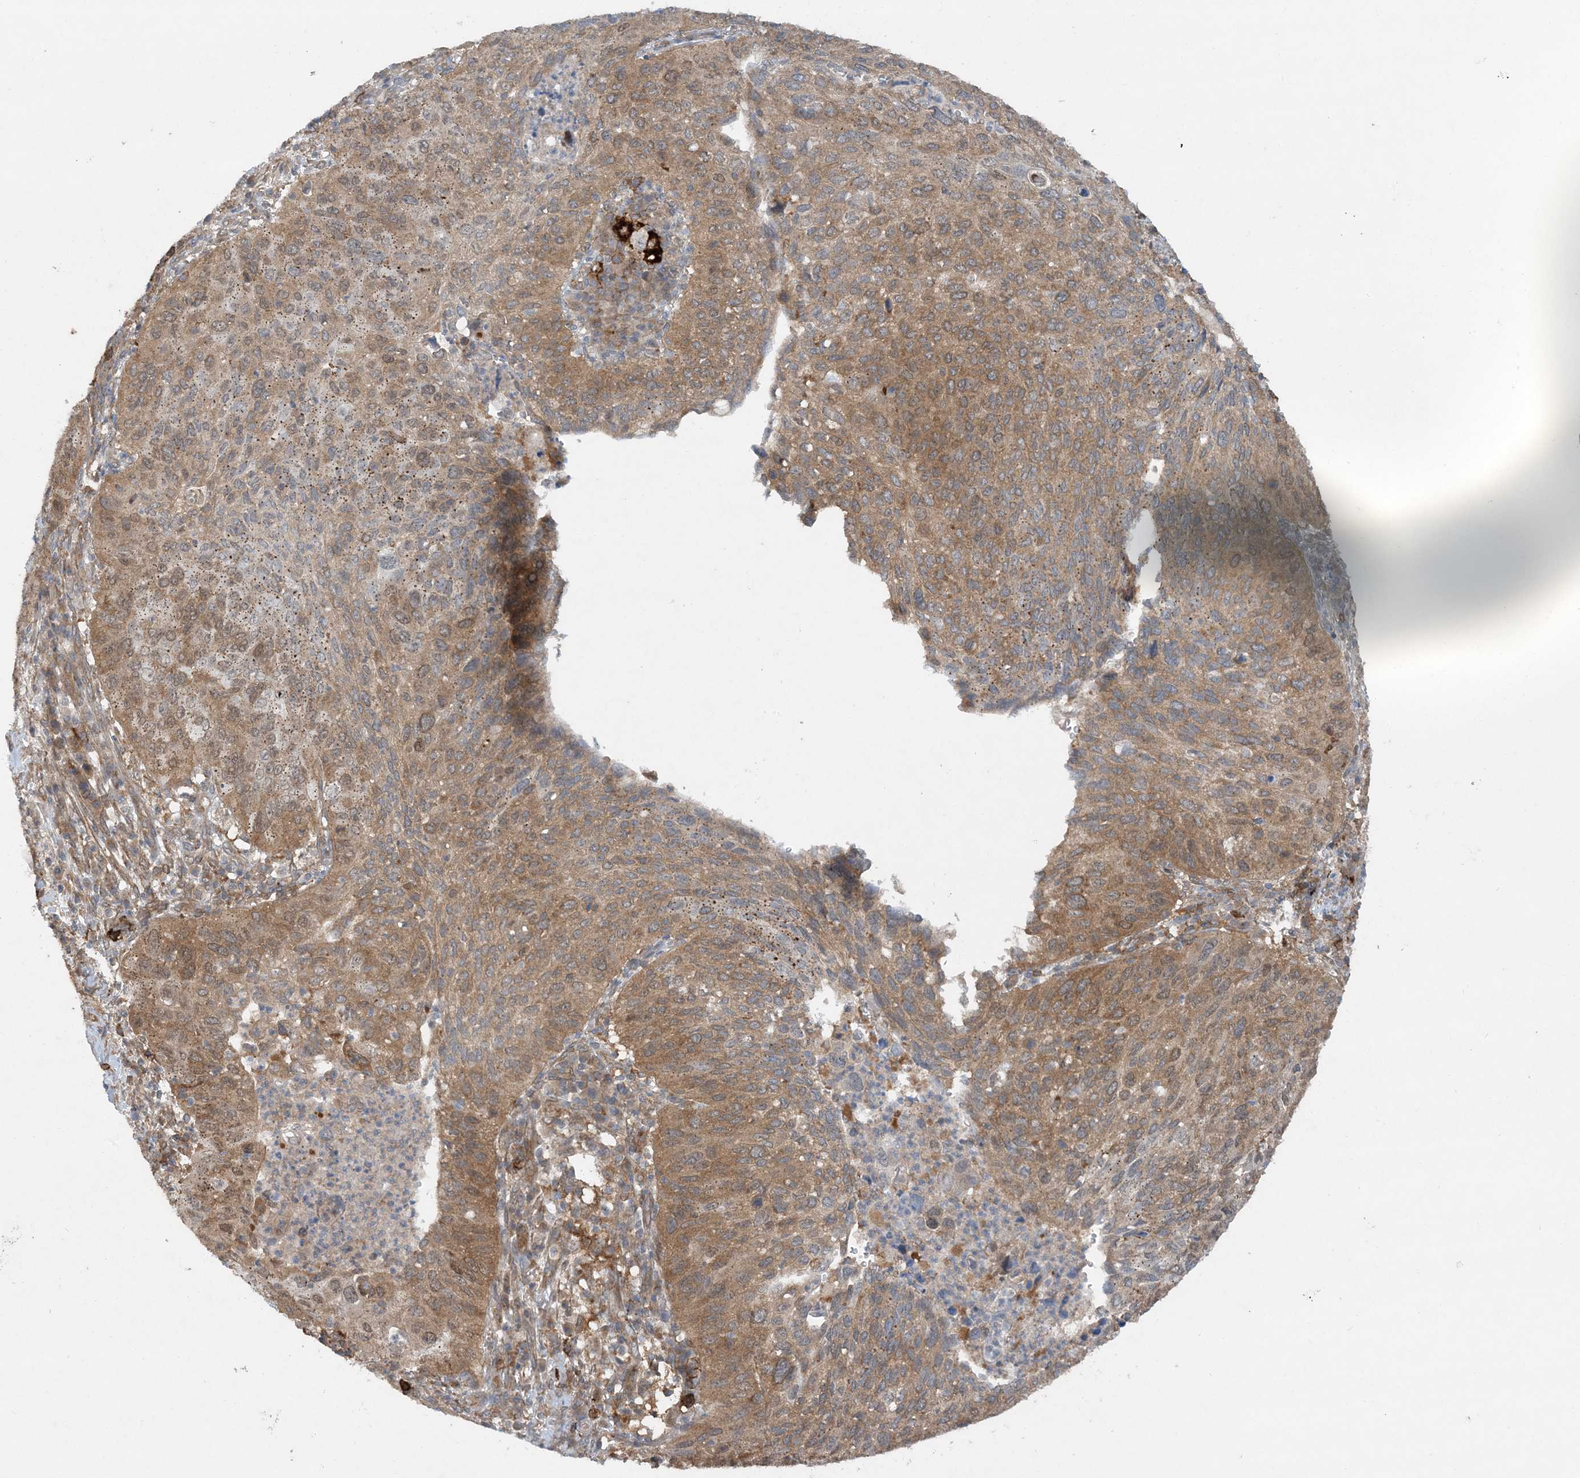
{"staining": {"intensity": "moderate", "quantity": ">75%", "location": "cytoplasmic/membranous"}, "tissue": "cervical cancer", "cell_type": "Tumor cells", "image_type": "cancer", "snomed": [{"axis": "morphology", "description": "Squamous cell carcinoma, NOS"}, {"axis": "topography", "description": "Cervix"}], "caption": "High-magnification brightfield microscopy of cervical cancer (squamous cell carcinoma) stained with DAB (brown) and counterstained with hematoxylin (blue). tumor cells exhibit moderate cytoplasmic/membranous expression is identified in approximately>75% of cells.", "gene": "STAM2", "patient": {"sex": "female", "age": 38}}